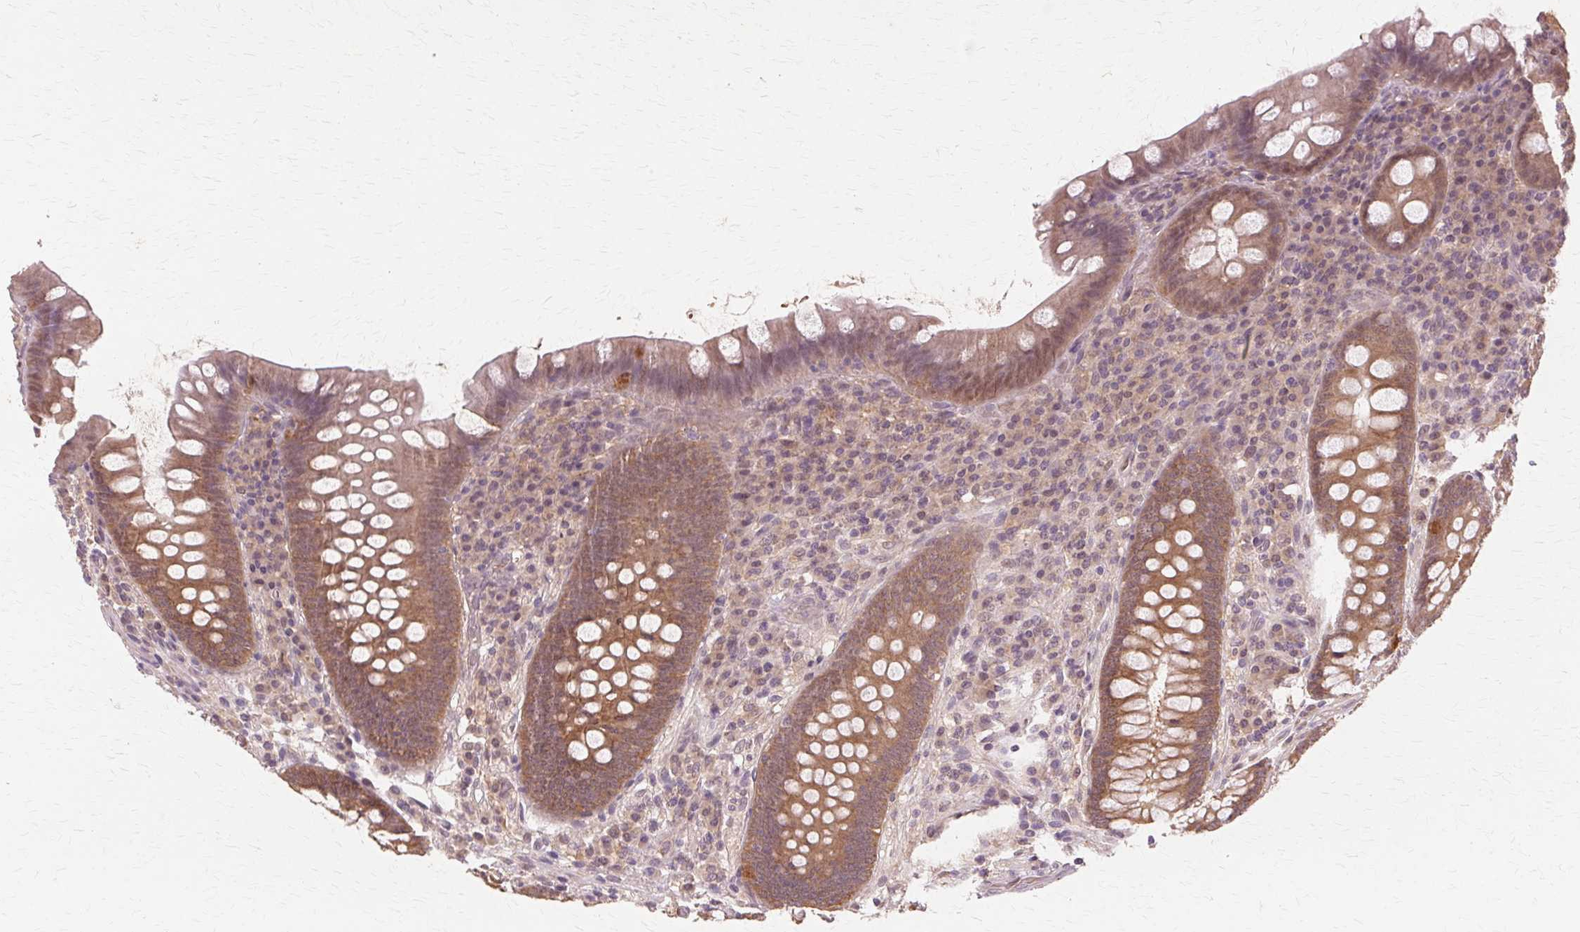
{"staining": {"intensity": "moderate", "quantity": ">75%", "location": "cytoplasmic/membranous"}, "tissue": "appendix", "cell_type": "Glandular cells", "image_type": "normal", "snomed": [{"axis": "morphology", "description": "Normal tissue, NOS"}, {"axis": "topography", "description": "Appendix"}], "caption": "A micrograph showing moderate cytoplasmic/membranous expression in approximately >75% of glandular cells in normal appendix, as visualized by brown immunohistochemical staining.", "gene": "PRMT5", "patient": {"sex": "male", "age": 71}}